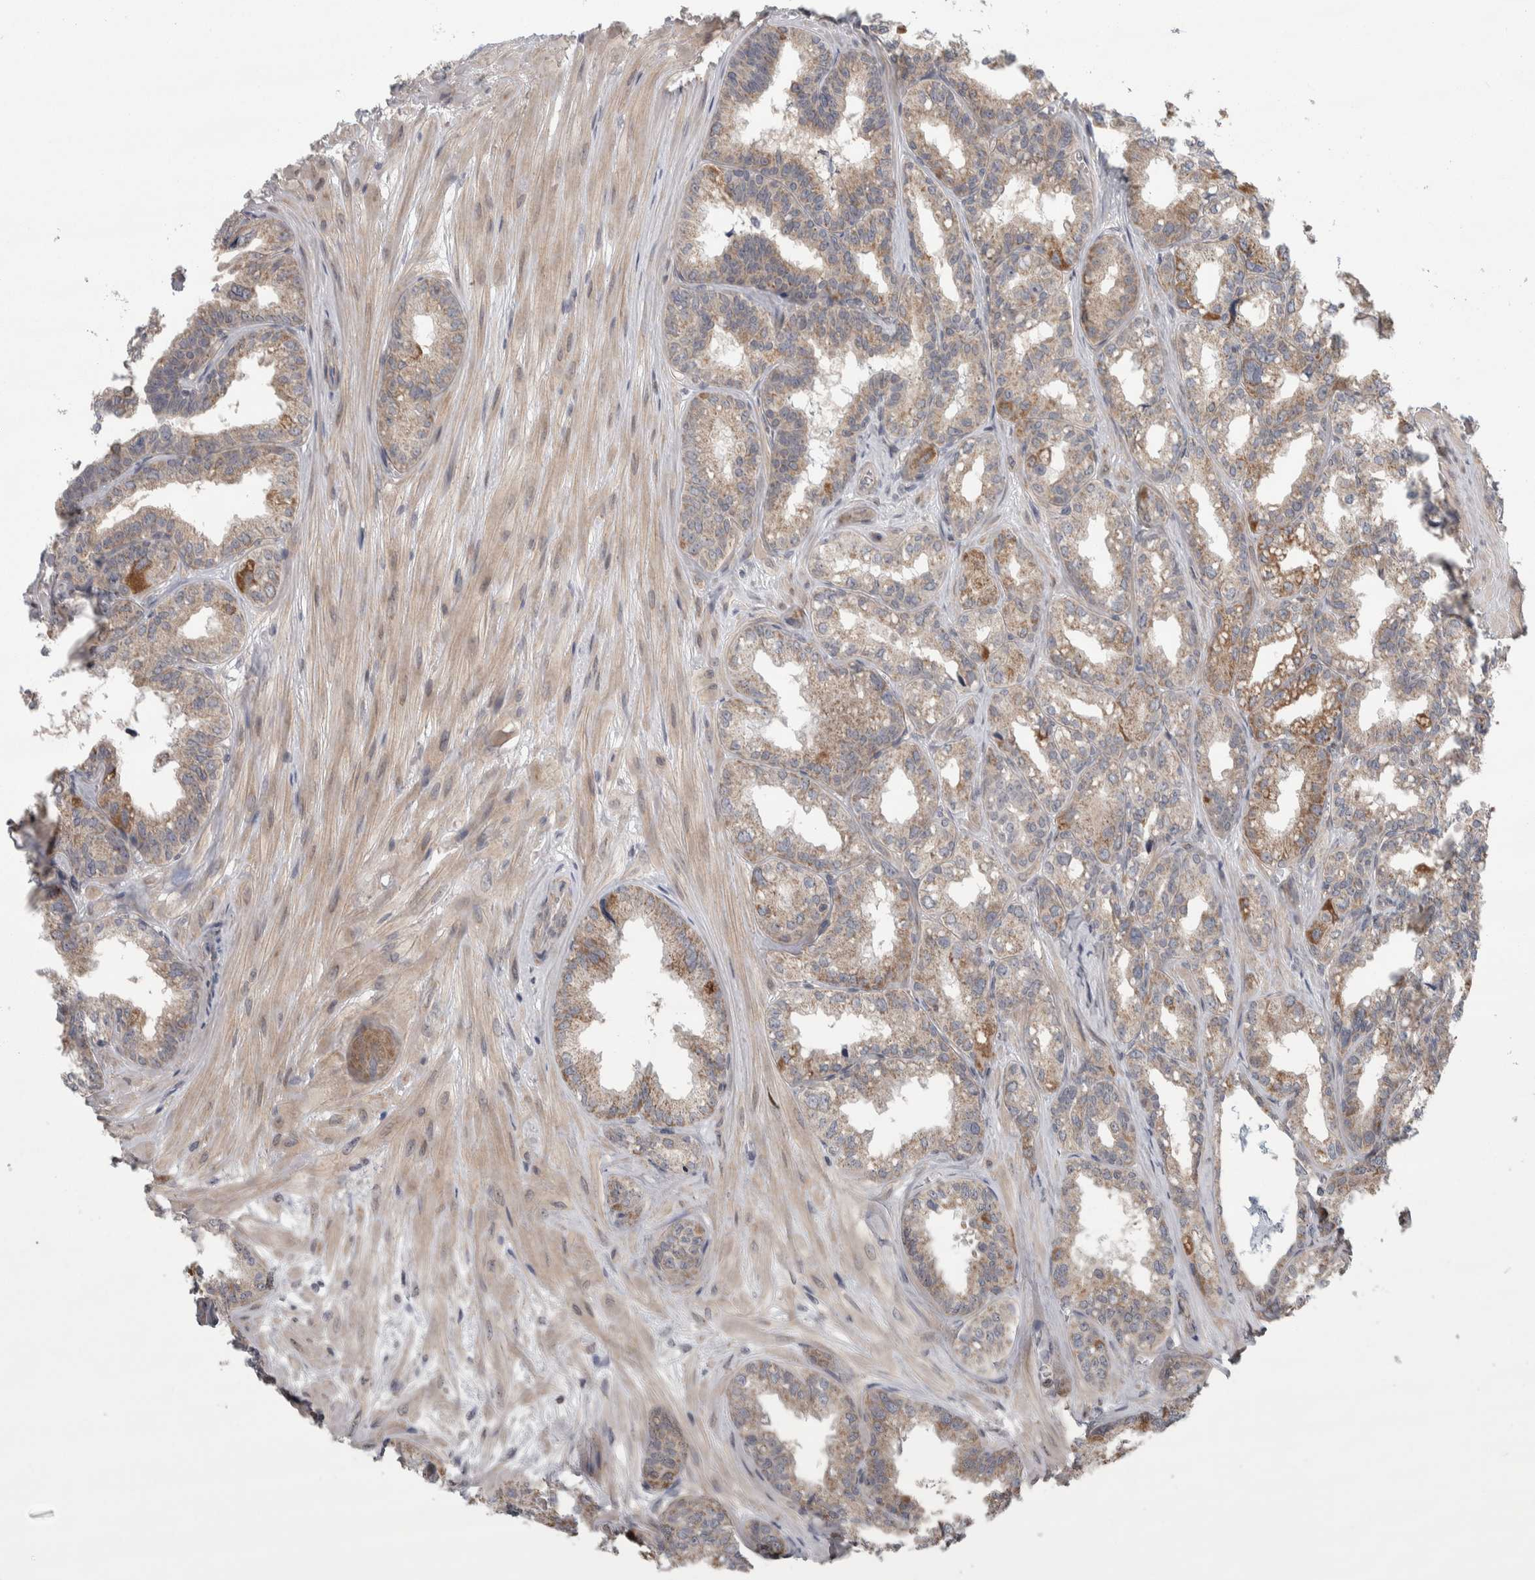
{"staining": {"intensity": "moderate", "quantity": ">75%", "location": "cytoplasmic/membranous"}, "tissue": "seminal vesicle", "cell_type": "Glandular cells", "image_type": "normal", "snomed": [{"axis": "morphology", "description": "Normal tissue, NOS"}, {"axis": "topography", "description": "Prostate"}, {"axis": "topography", "description": "Seminal veicle"}], "caption": "A histopathology image of human seminal vesicle stained for a protein demonstrates moderate cytoplasmic/membranous brown staining in glandular cells. (DAB (3,3'-diaminobenzidine) = brown stain, brightfield microscopy at high magnification).", "gene": "CWC27", "patient": {"sex": "male", "age": 51}}